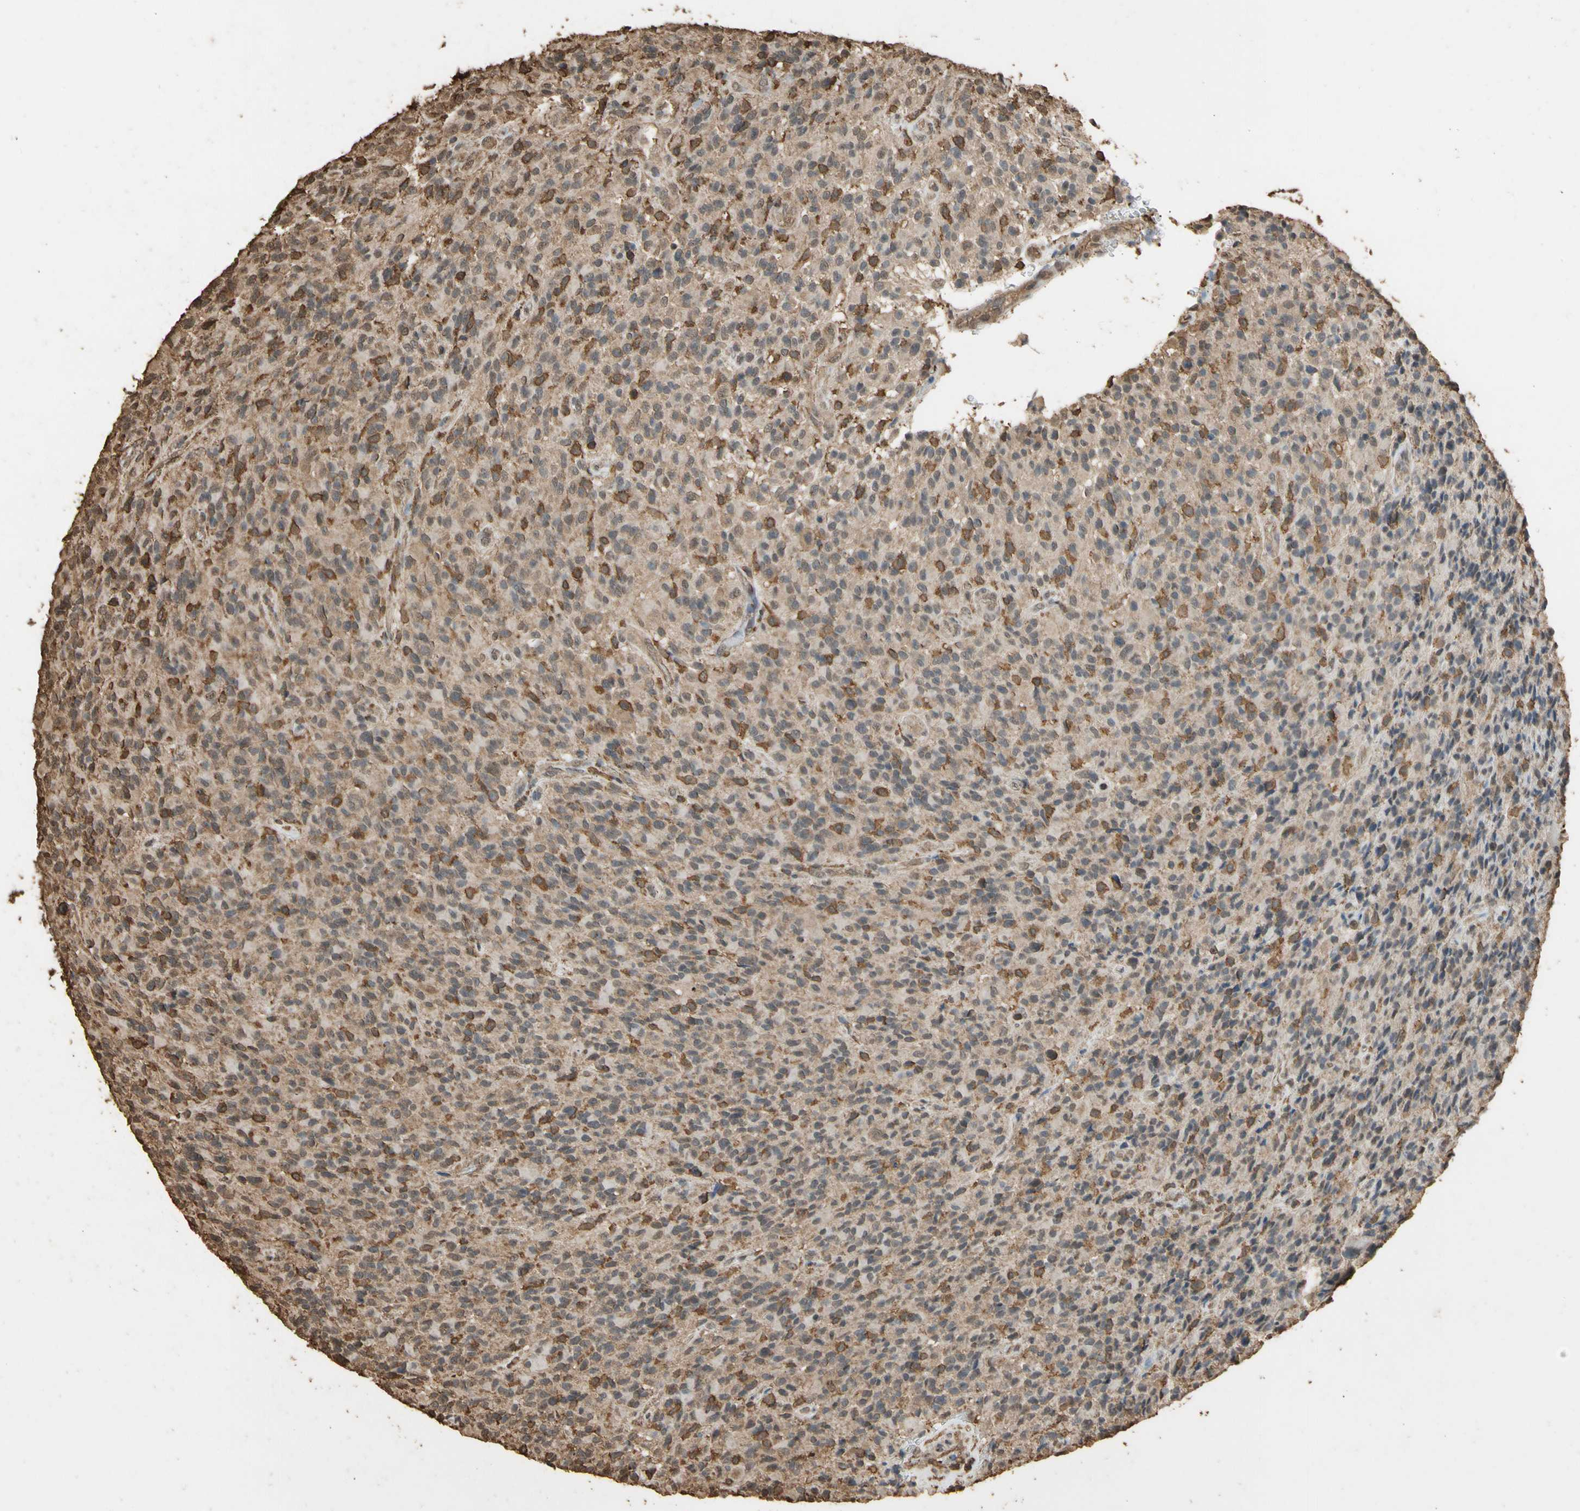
{"staining": {"intensity": "moderate", "quantity": "<25%", "location": "cytoplasmic/membranous"}, "tissue": "glioma", "cell_type": "Tumor cells", "image_type": "cancer", "snomed": [{"axis": "morphology", "description": "Glioma, malignant, High grade"}, {"axis": "topography", "description": "Brain"}], "caption": "Moderate cytoplasmic/membranous staining is identified in approximately <25% of tumor cells in glioma.", "gene": "TNFSF13B", "patient": {"sex": "male", "age": 71}}